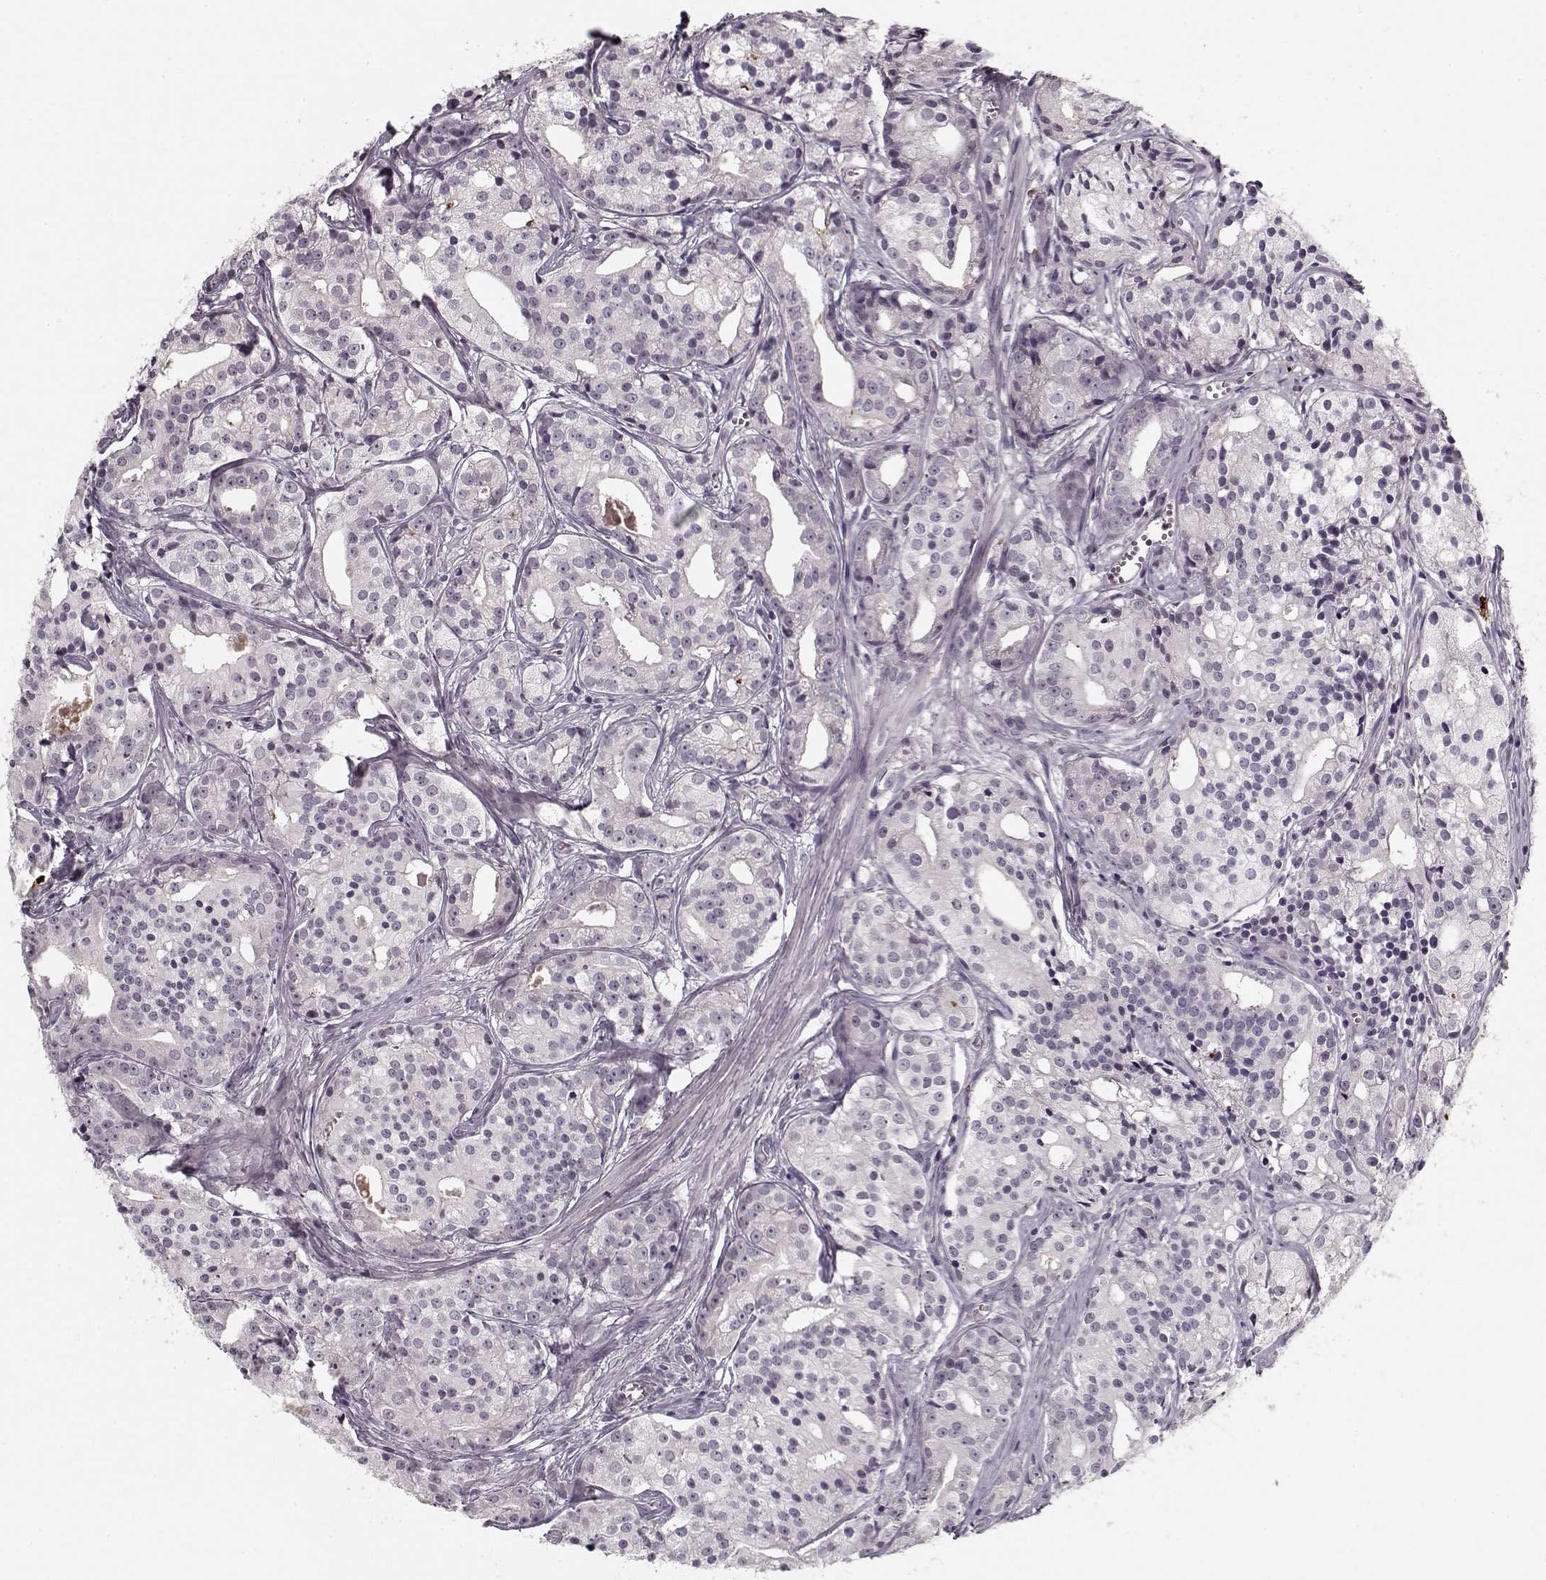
{"staining": {"intensity": "negative", "quantity": "none", "location": "none"}, "tissue": "prostate cancer", "cell_type": "Tumor cells", "image_type": "cancer", "snomed": [{"axis": "morphology", "description": "Adenocarcinoma, Medium grade"}, {"axis": "topography", "description": "Prostate"}], "caption": "A high-resolution micrograph shows immunohistochemistry staining of adenocarcinoma (medium-grade) (prostate), which displays no significant positivity in tumor cells.", "gene": "DNAI3", "patient": {"sex": "male", "age": 74}}